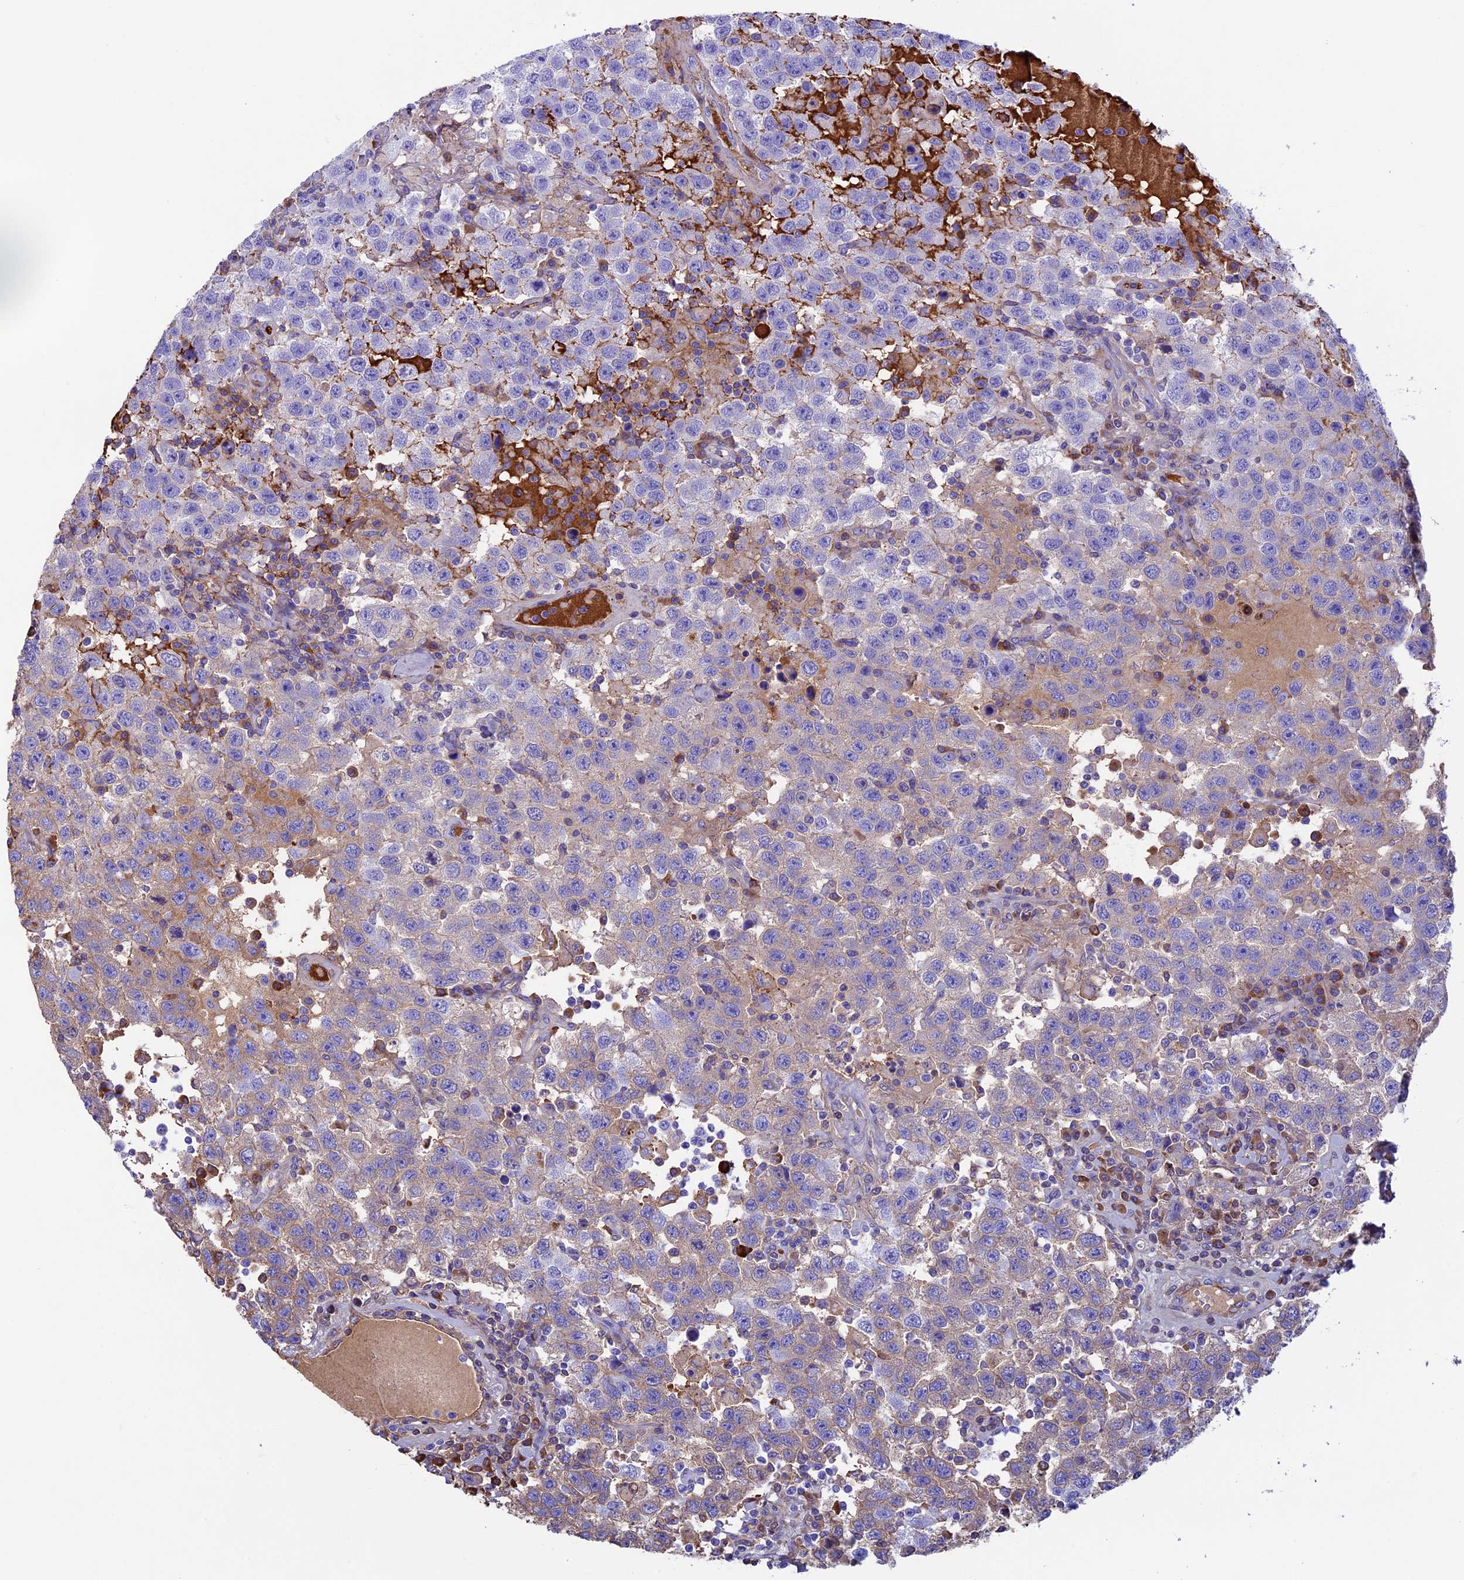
{"staining": {"intensity": "weak", "quantity": "<25%", "location": "cytoplasmic/membranous"}, "tissue": "testis cancer", "cell_type": "Tumor cells", "image_type": "cancer", "snomed": [{"axis": "morphology", "description": "Seminoma, NOS"}, {"axis": "topography", "description": "Testis"}], "caption": "An immunohistochemistry histopathology image of seminoma (testis) is shown. There is no staining in tumor cells of seminoma (testis).", "gene": "IGSF6", "patient": {"sex": "male", "age": 41}}